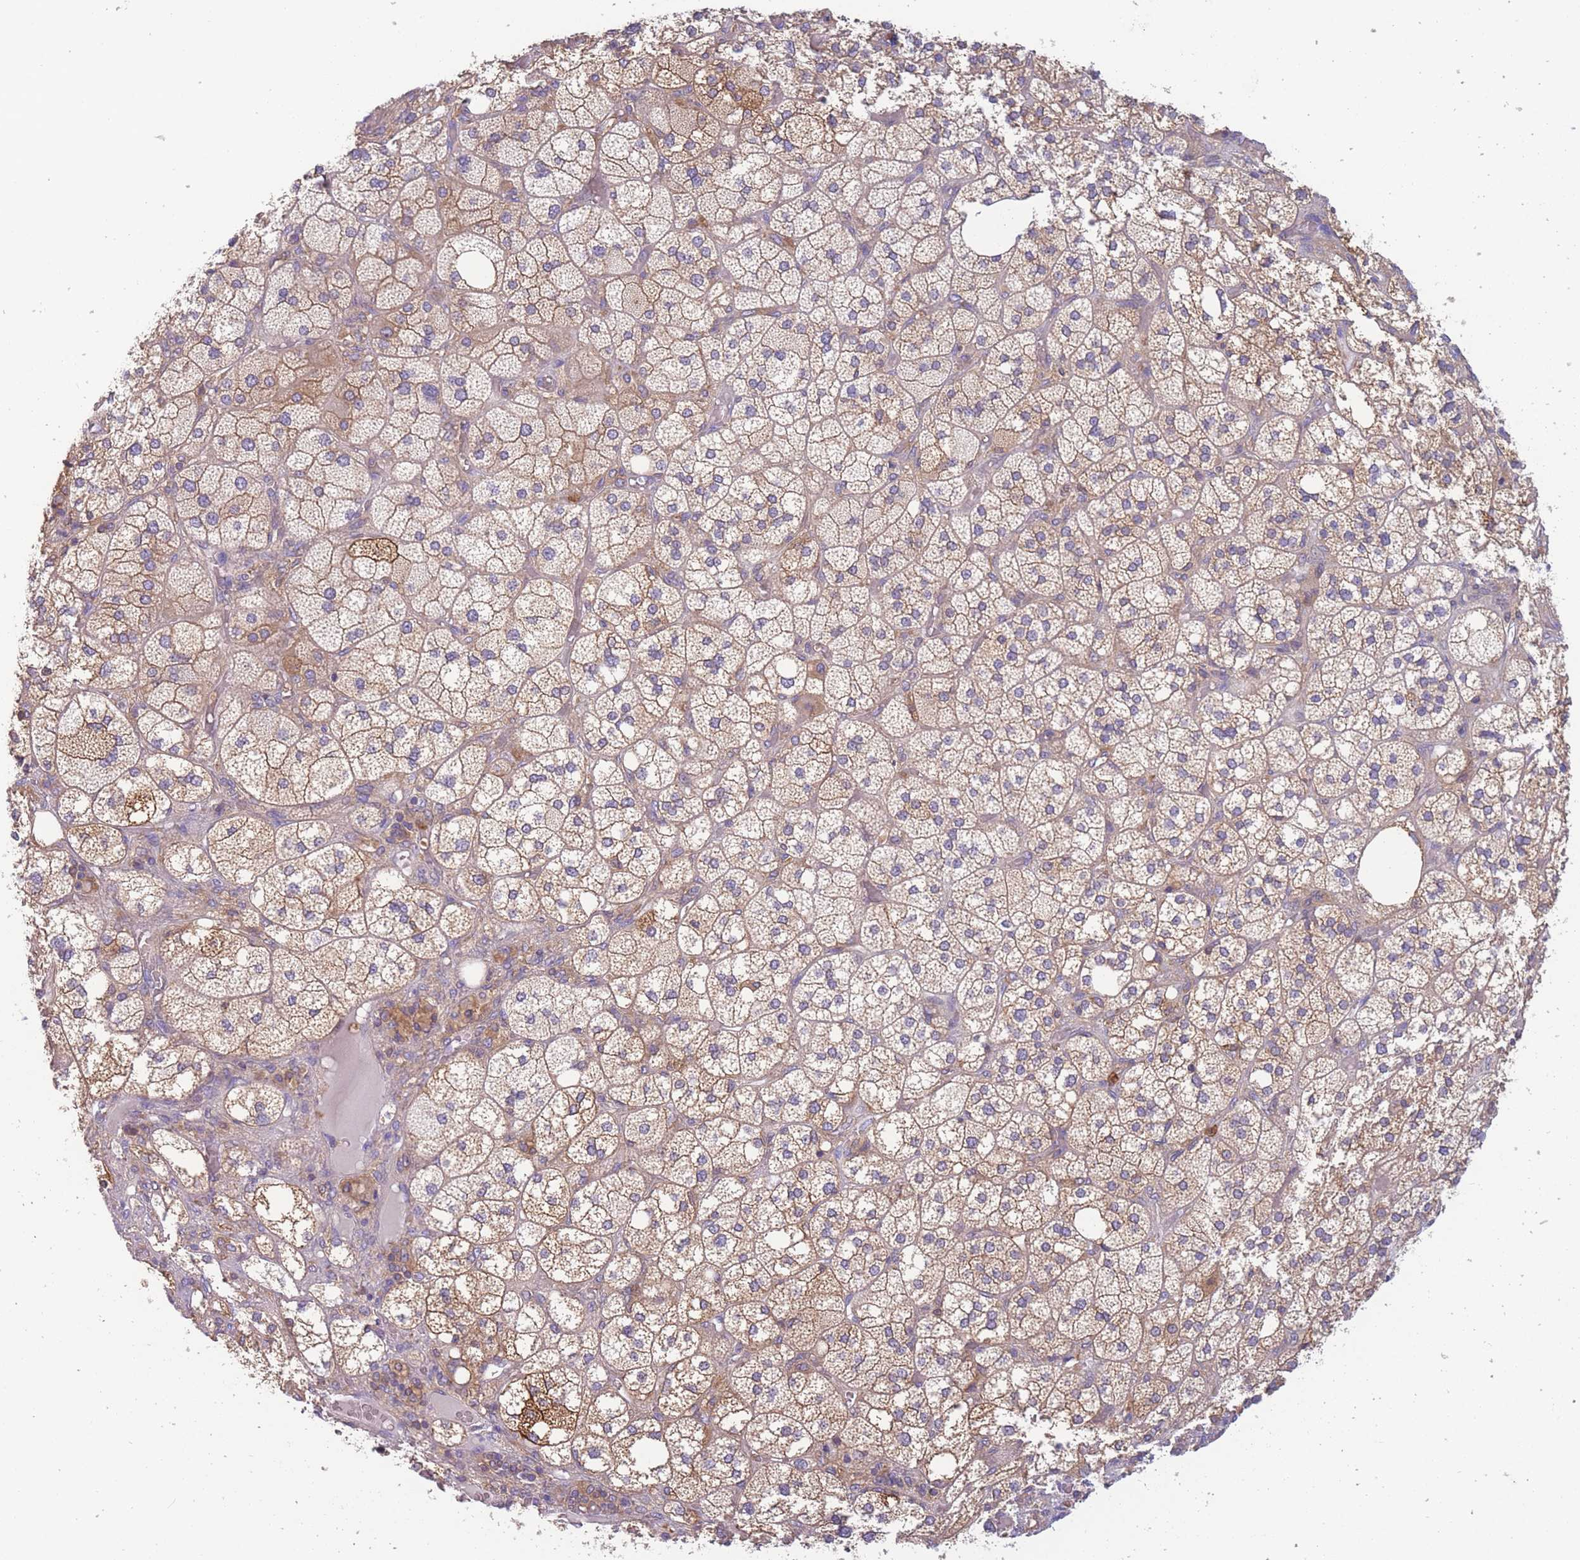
{"staining": {"intensity": "moderate", "quantity": ">75%", "location": "cytoplasmic/membranous"}, "tissue": "adrenal gland", "cell_type": "Glandular cells", "image_type": "normal", "snomed": [{"axis": "morphology", "description": "Normal tissue, NOS"}, {"axis": "topography", "description": "Adrenal gland"}], "caption": "A brown stain labels moderate cytoplasmic/membranous positivity of a protein in glandular cells of normal human adrenal gland. The protein is stained brown, and the nuclei are stained in blue (DAB IHC with brightfield microscopy, high magnification).", "gene": "ST3GAL4", "patient": {"sex": "male", "age": 61}}